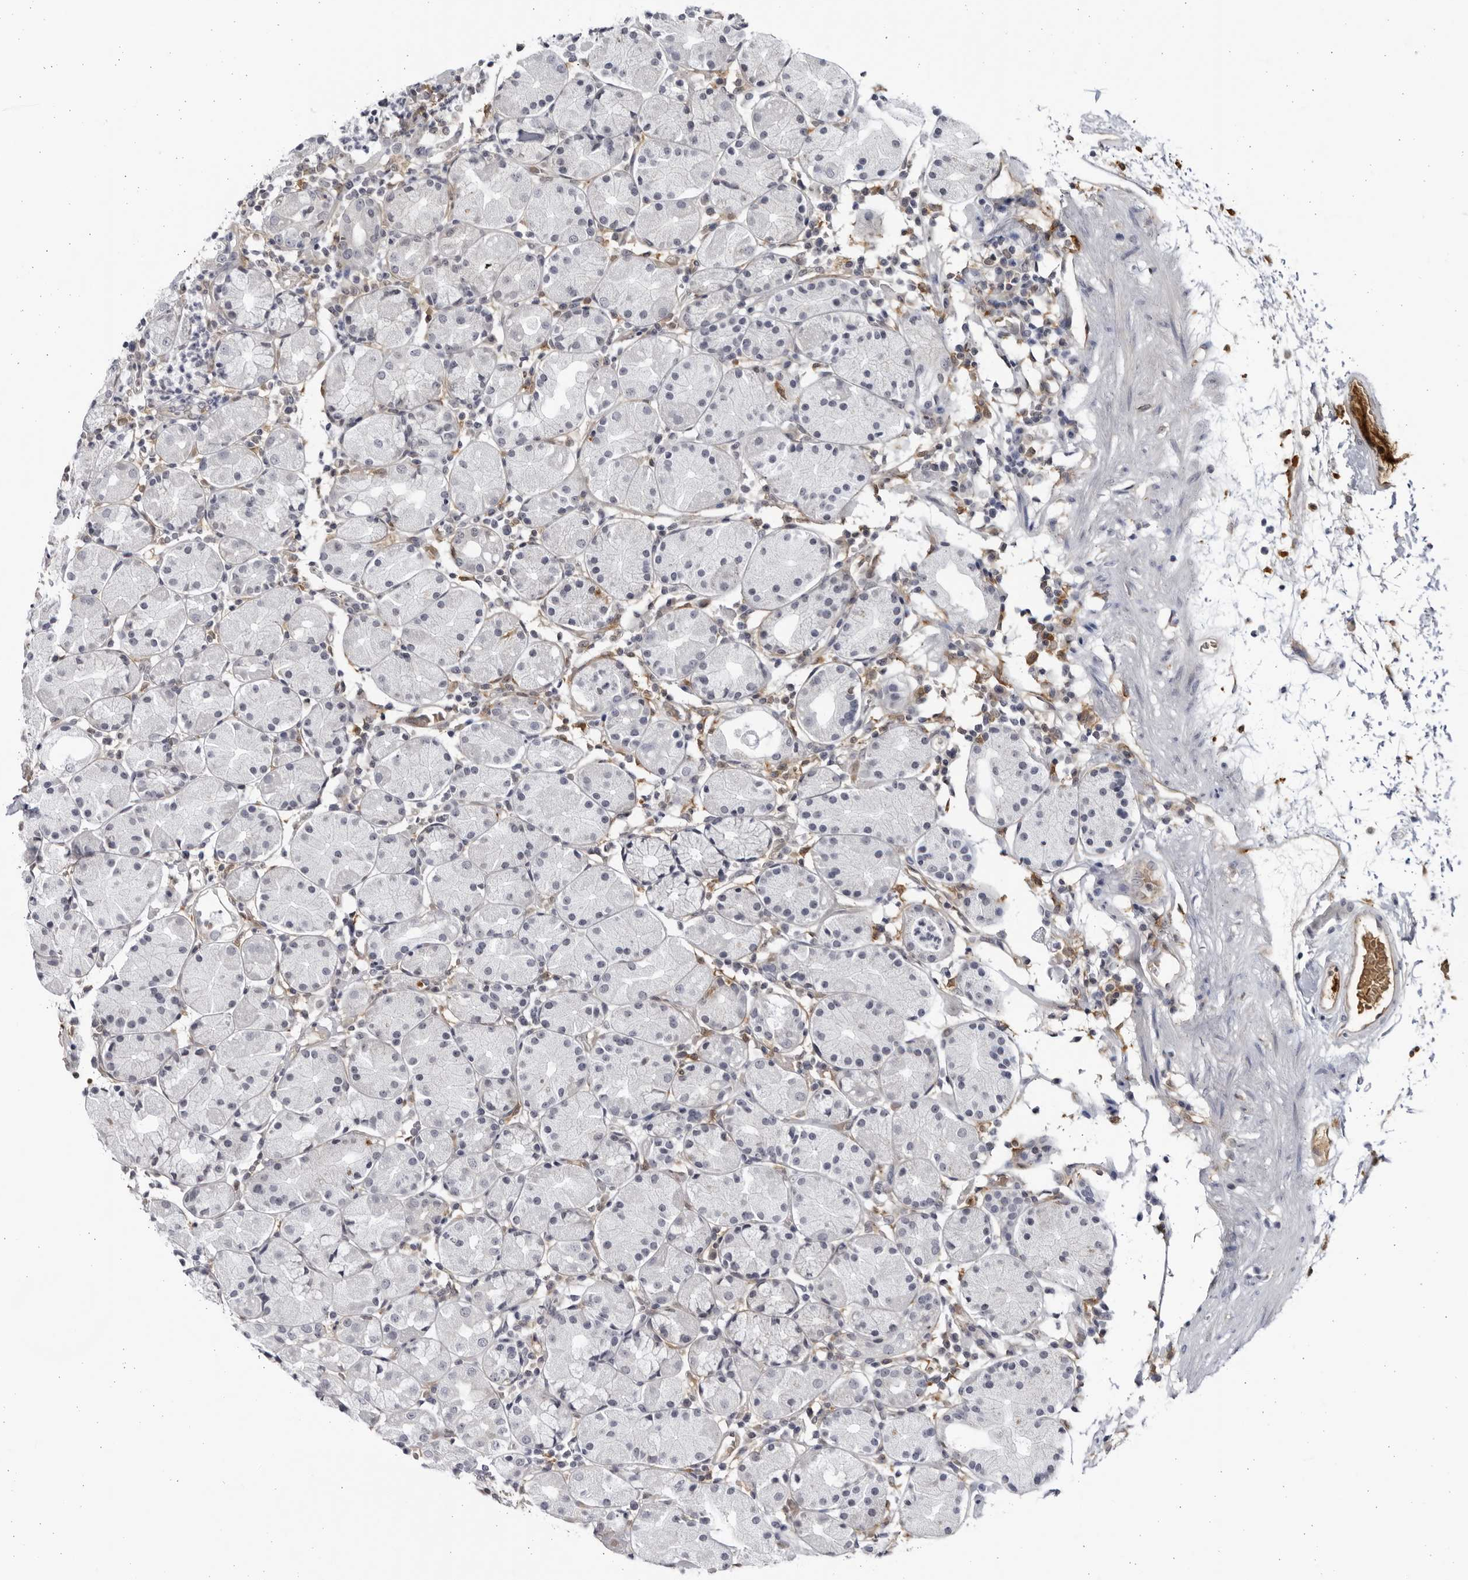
{"staining": {"intensity": "negative", "quantity": "none", "location": "none"}, "tissue": "stomach", "cell_type": "Glandular cells", "image_type": "normal", "snomed": [{"axis": "morphology", "description": "Normal tissue, NOS"}, {"axis": "topography", "description": "Stomach"}, {"axis": "topography", "description": "Stomach, lower"}], "caption": "This is an IHC histopathology image of normal stomach. There is no staining in glandular cells.", "gene": "BMP2K", "patient": {"sex": "female", "age": 75}}